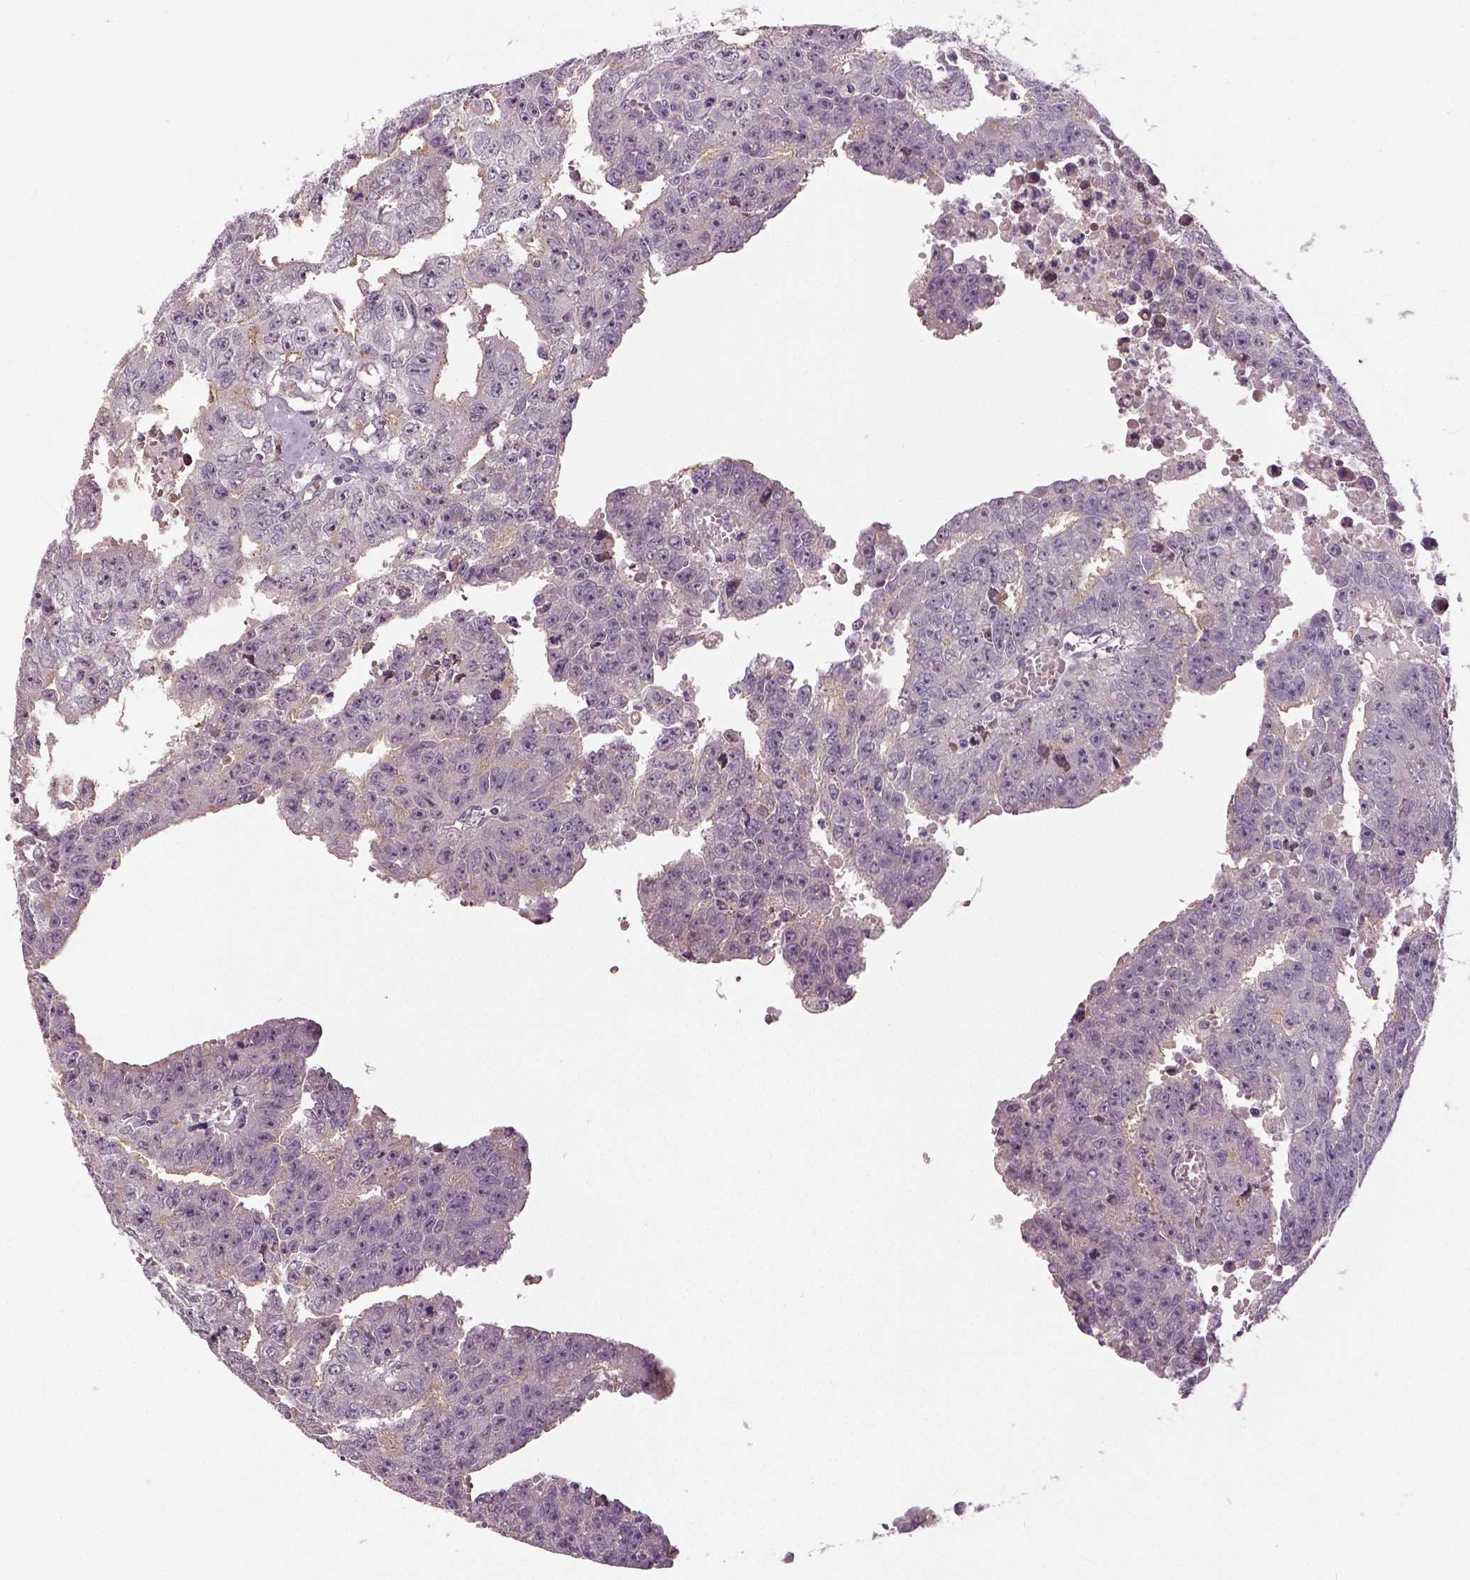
{"staining": {"intensity": "negative", "quantity": "none", "location": "none"}, "tissue": "testis cancer", "cell_type": "Tumor cells", "image_type": "cancer", "snomed": [{"axis": "morphology", "description": "Carcinoma, Embryonal, NOS"}, {"axis": "morphology", "description": "Teratoma, malignant, NOS"}, {"axis": "topography", "description": "Testis"}], "caption": "A micrograph of testis cancer stained for a protein displays no brown staining in tumor cells.", "gene": "NECAB1", "patient": {"sex": "male", "age": 24}}